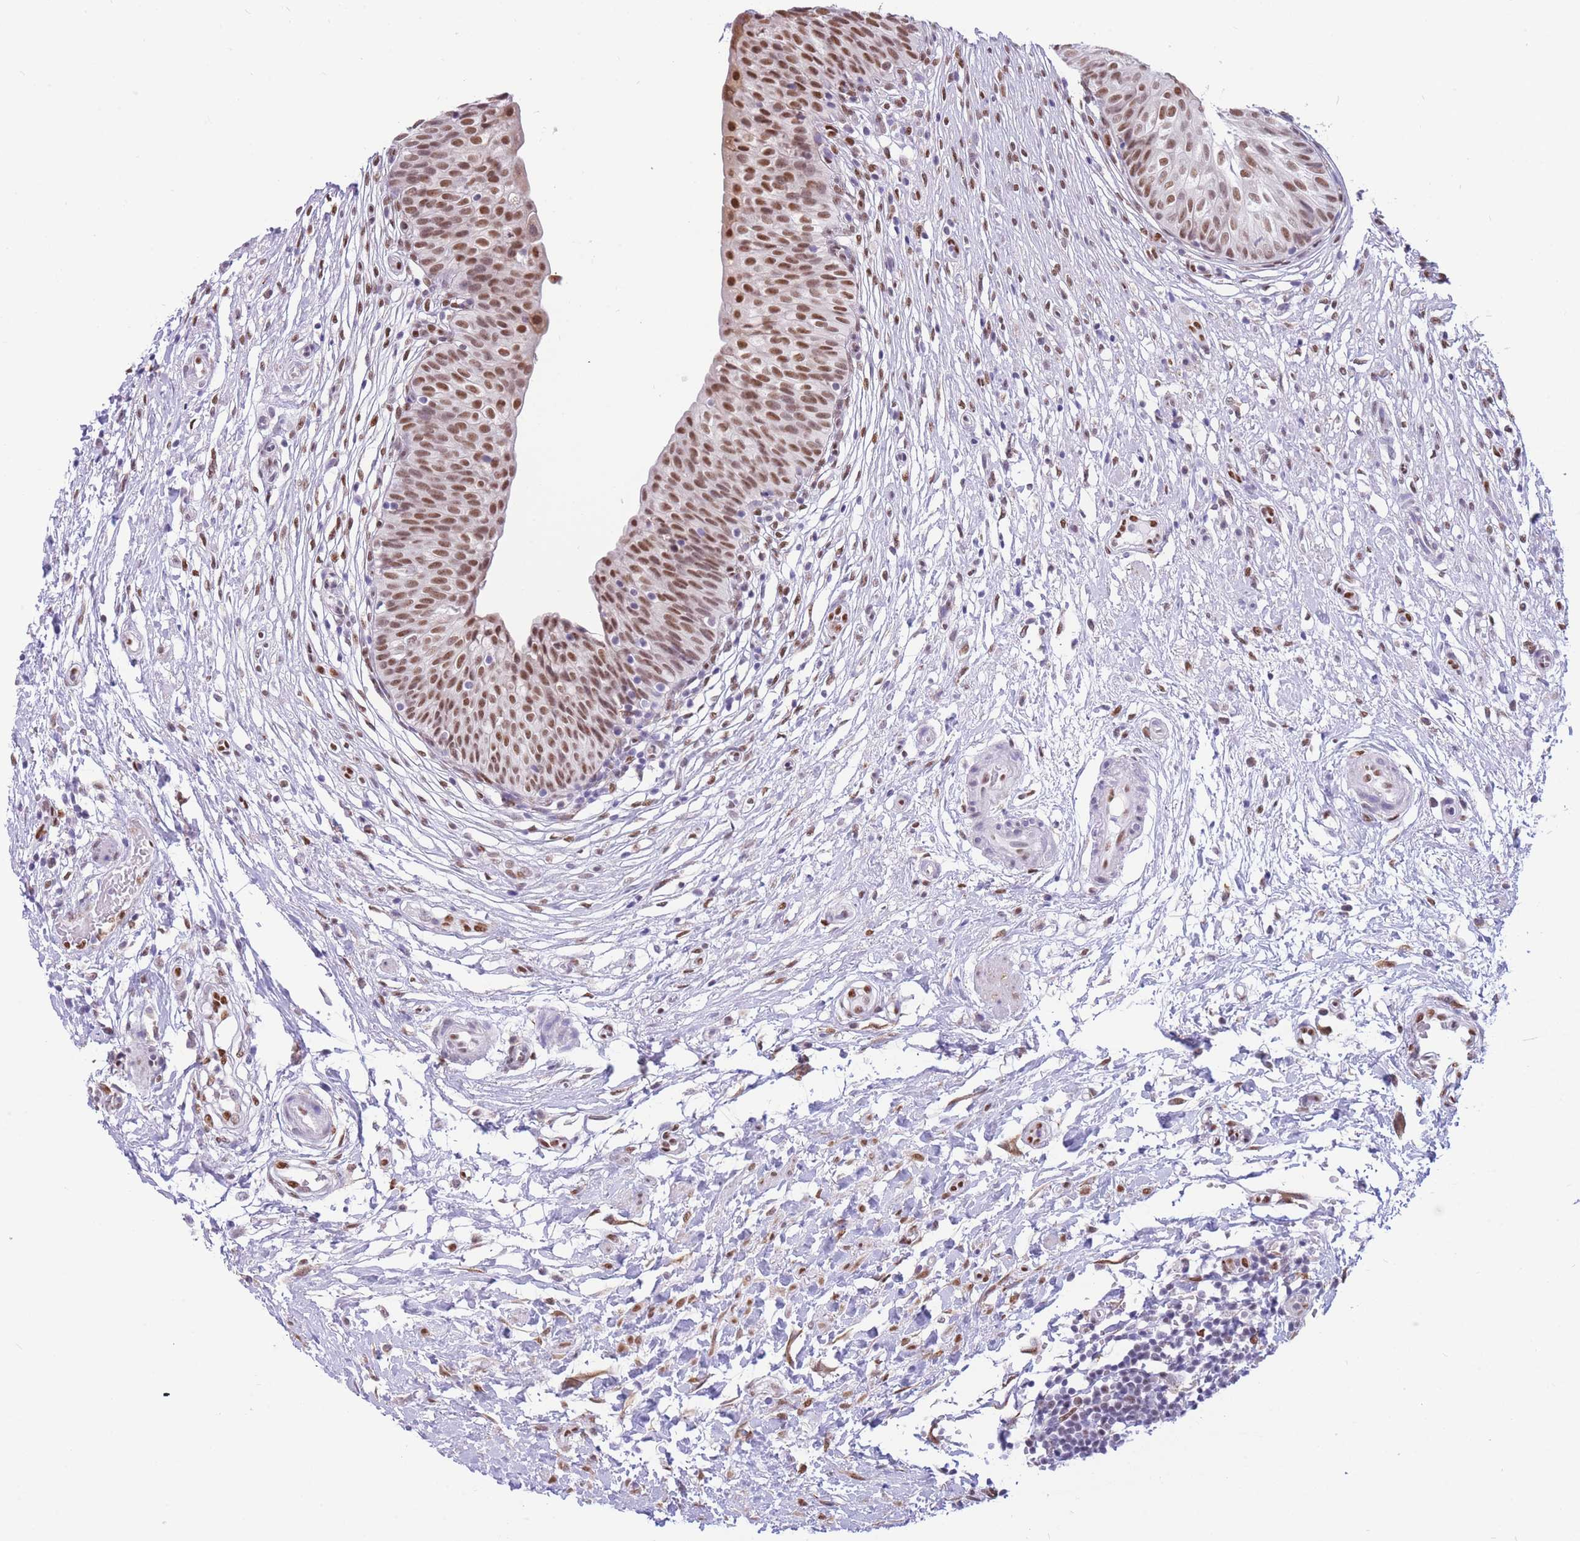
{"staining": {"intensity": "strong", "quantity": ">75%", "location": "nuclear"}, "tissue": "urinary bladder", "cell_type": "Urothelial cells", "image_type": "normal", "snomed": [{"axis": "morphology", "description": "Normal tissue, NOS"}, {"axis": "topography", "description": "Urinary bladder"}], "caption": "IHC histopathology image of unremarkable human urinary bladder stained for a protein (brown), which reveals high levels of strong nuclear positivity in approximately >75% of urothelial cells.", "gene": "FAM153A", "patient": {"sex": "male", "age": 55}}